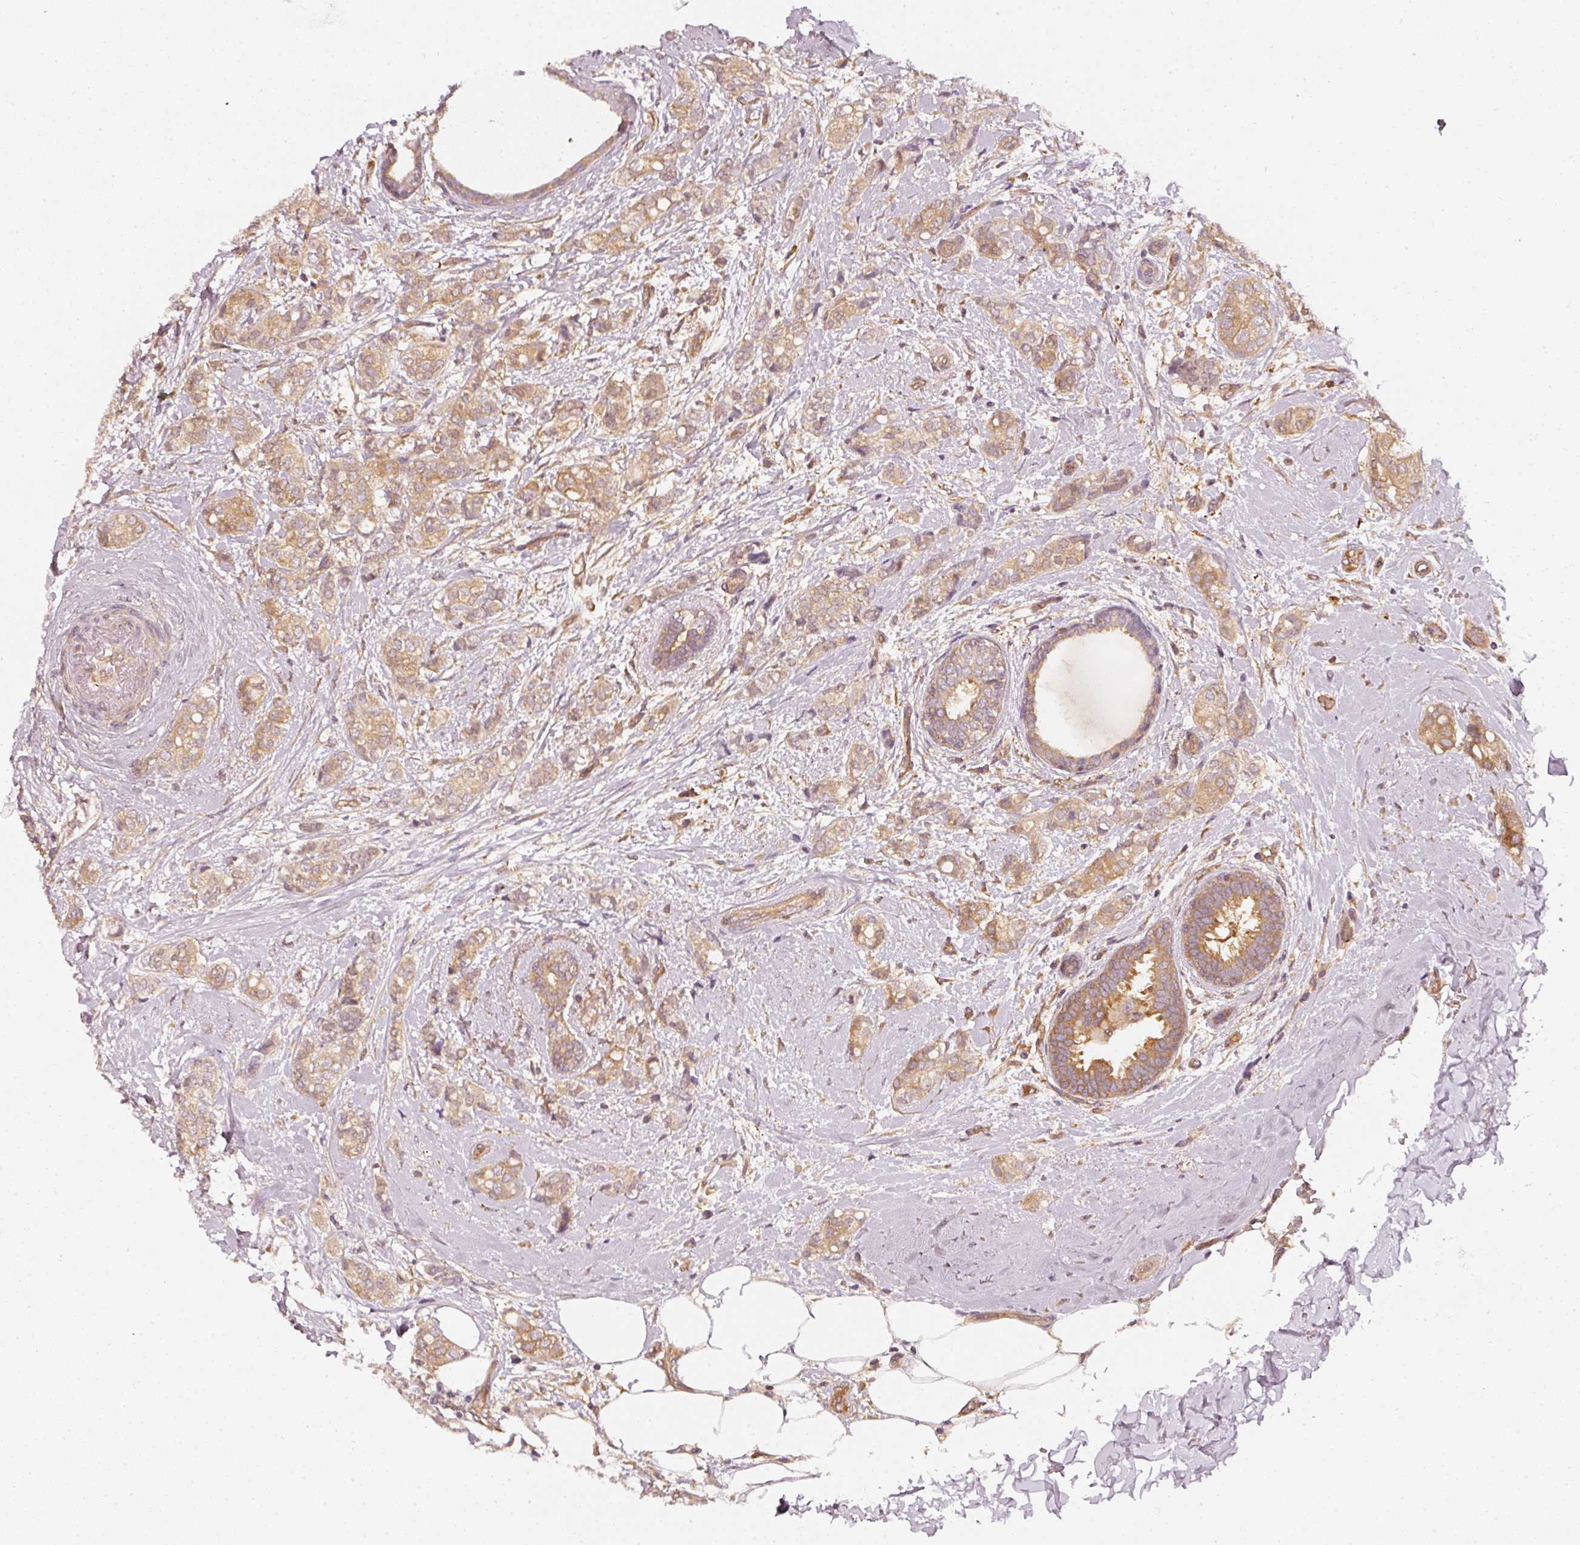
{"staining": {"intensity": "moderate", "quantity": ">75%", "location": "cytoplasmic/membranous"}, "tissue": "breast cancer", "cell_type": "Tumor cells", "image_type": "cancer", "snomed": [{"axis": "morphology", "description": "Duct carcinoma"}, {"axis": "topography", "description": "Breast"}], "caption": "Human breast cancer (invasive ductal carcinoma) stained with a brown dye demonstrates moderate cytoplasmic/membranous positive expression in about >75% of tumor cells.", "gene": "ASMTL", "patient": {"sex": "female", "age": 73}}